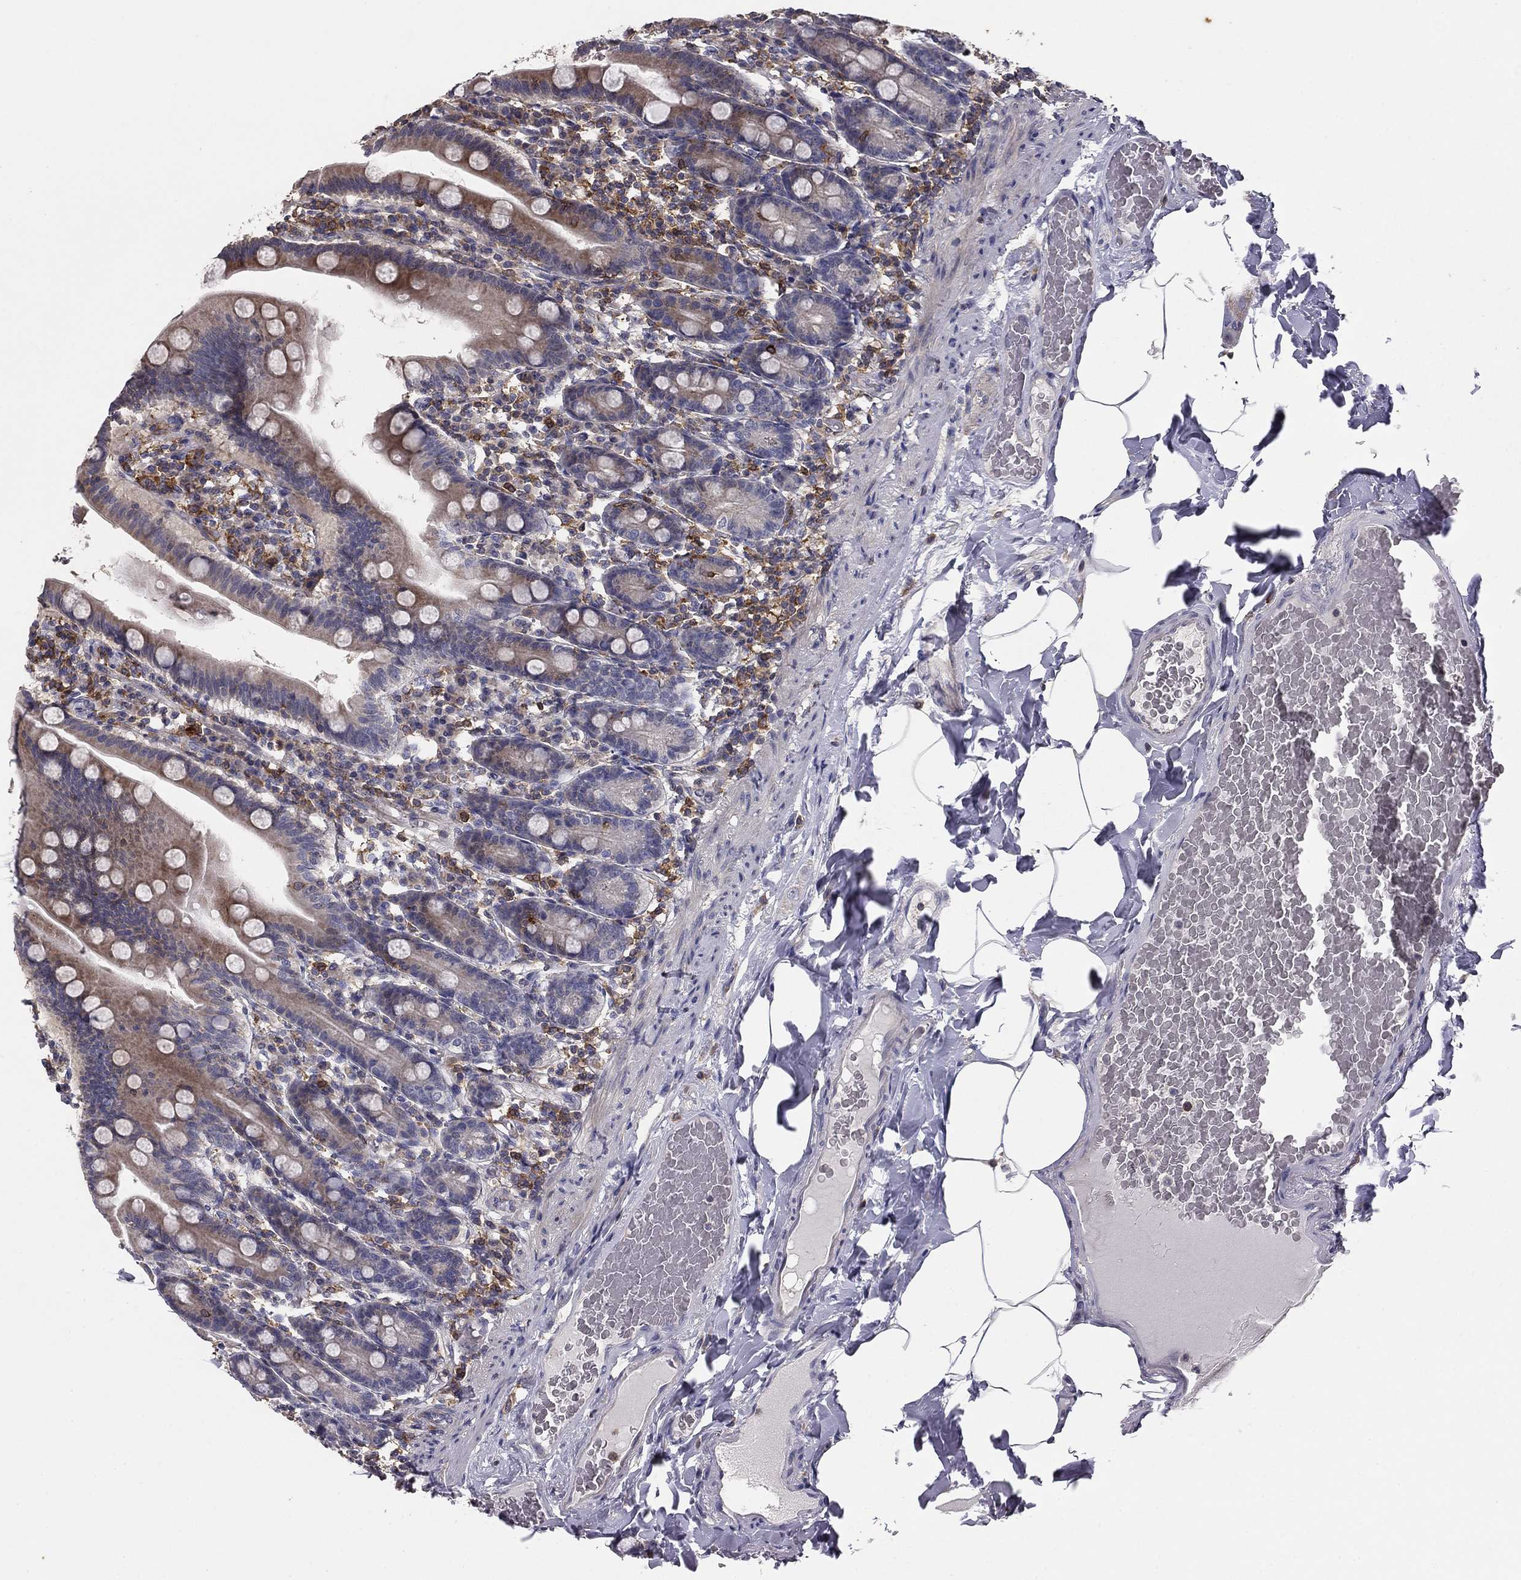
{"staining": {"intensity": "moderate", "quantity": "<25%", "location": "cytoplasmic/membranous"}, "tissue": "small intestine", "cell_type": "Glandular cells", "image_type": "normal", "snomed": [{"axis": "morphology", "description": "Normal tissue, NOS"}, {"axis": "topography", "description": "Small intestine"}], "caption": "Normal small intestine was stained to show a protein in brown. There is low levels of moderate cytoplasmic/membranous expression in approximately <25% of glandular cells. The staining was performed using DAB (3,3'-diaminobenzidine) to visualize the protein expression in brown, while the nuclei were stained in blue with hematoxylin (Magnification: 20x).", "gene": "PLCB2", "patient": {"sex": "male", "age": 66}}